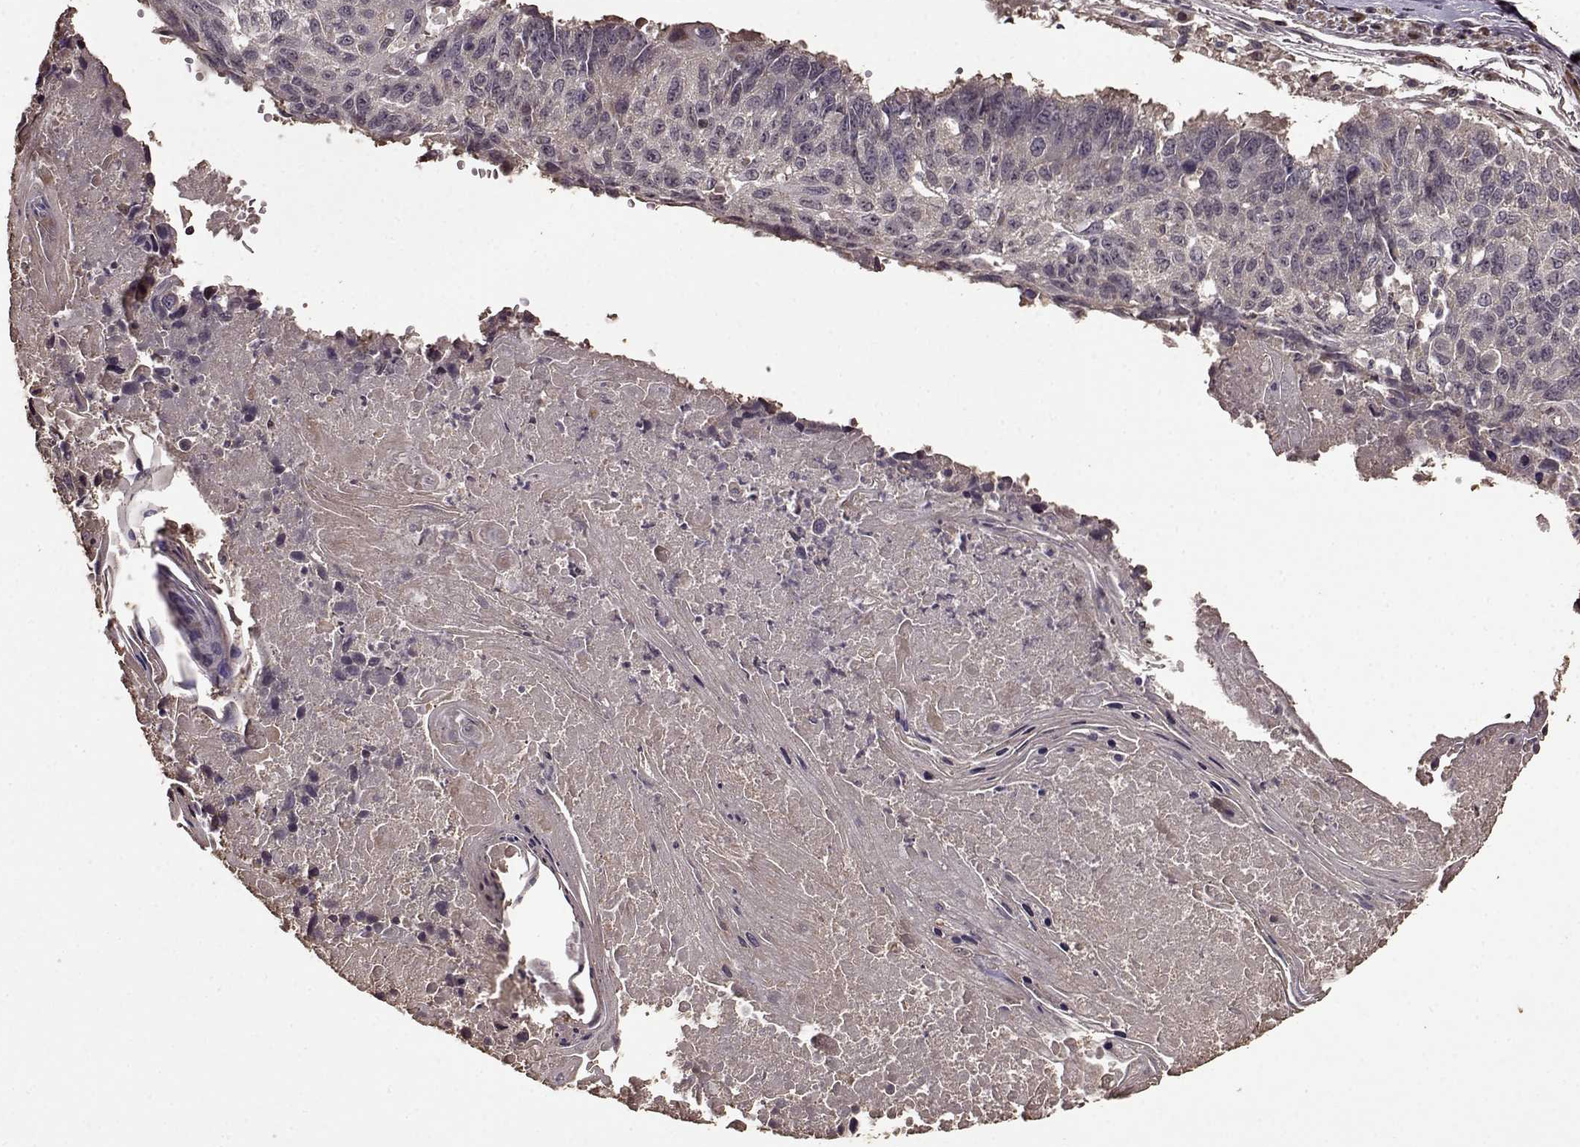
{"staining": {"intensity": "negative", "quantity": "none", "location": "none"}, "tissue": "lung cancer", "cell_type": "Tumor cells", "image_type": "cancer", "snomed": [{"axis": "morphology", "description": "Squamous cell carcinoma, NOS"}, {"axis": "topography", "description": "Lung"}], "caption": "DAB (3,3'-diaminobenzidine) immunohistochemical staining of human lung cancer (squamous cell carcinoma) shows no significant staining in tumor cells.", "gene": "FBXW11", "patient": {"sex": "male", "age": 73}}